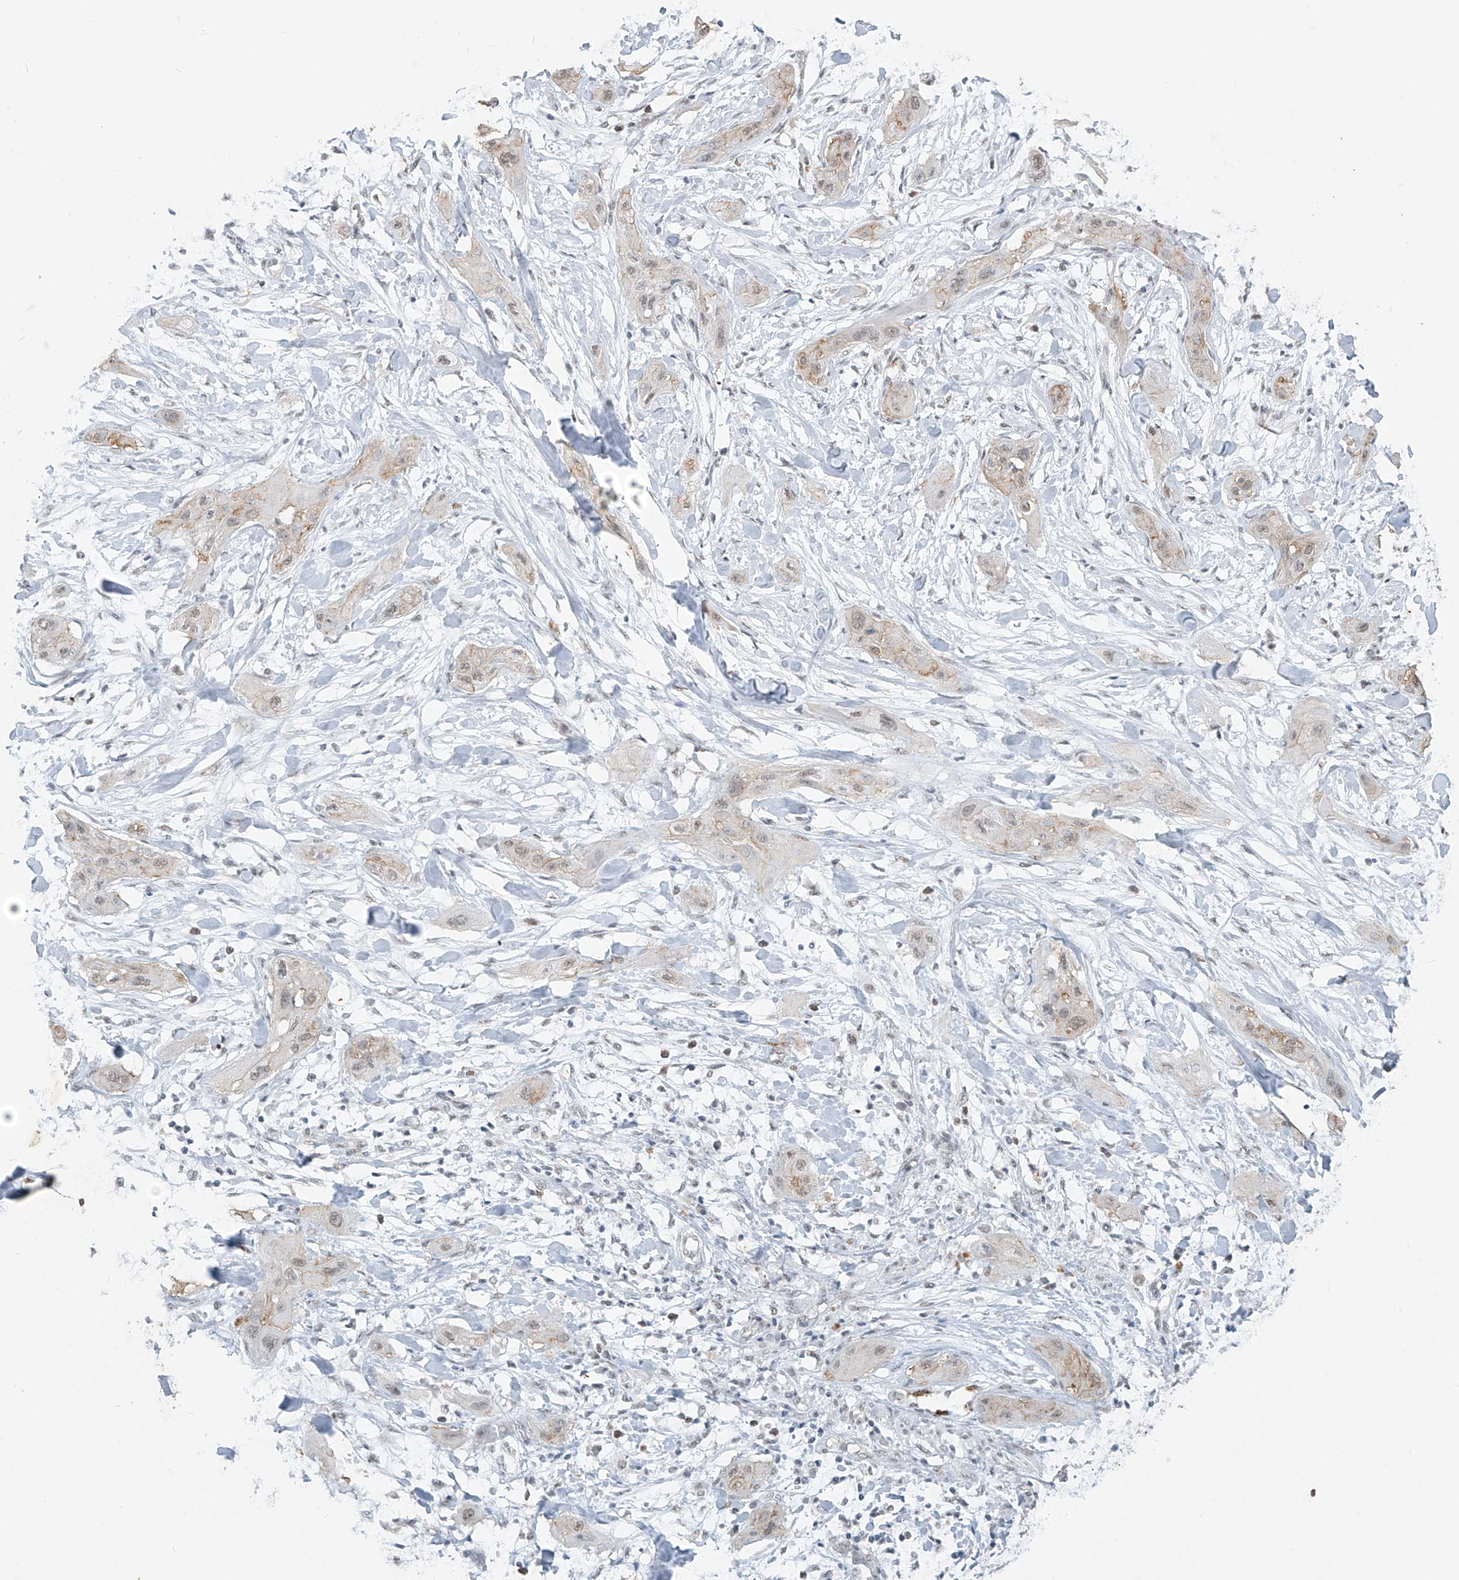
{"staining": {"intensity": "weak", "quantity": "<25%", "location": "cytoplasmic/membranous,nuclear"}, "tissue": "lung cancer", "cell_type": "Tumor cells", "image_type": "cancer", "snomed": [{"axis": "morphology", "description": "Squamous cell carcinoma, NOS"}, {"axis": "topography", "description": "Lung"}], "caption": "Lung cancer (squamous cell carcinoma) stained for a protein using immunohistochemistry (IHC) displays no positivity tumor cells.", "gene": "TFEC", "patient": {"sex": "female", "age": 47}}